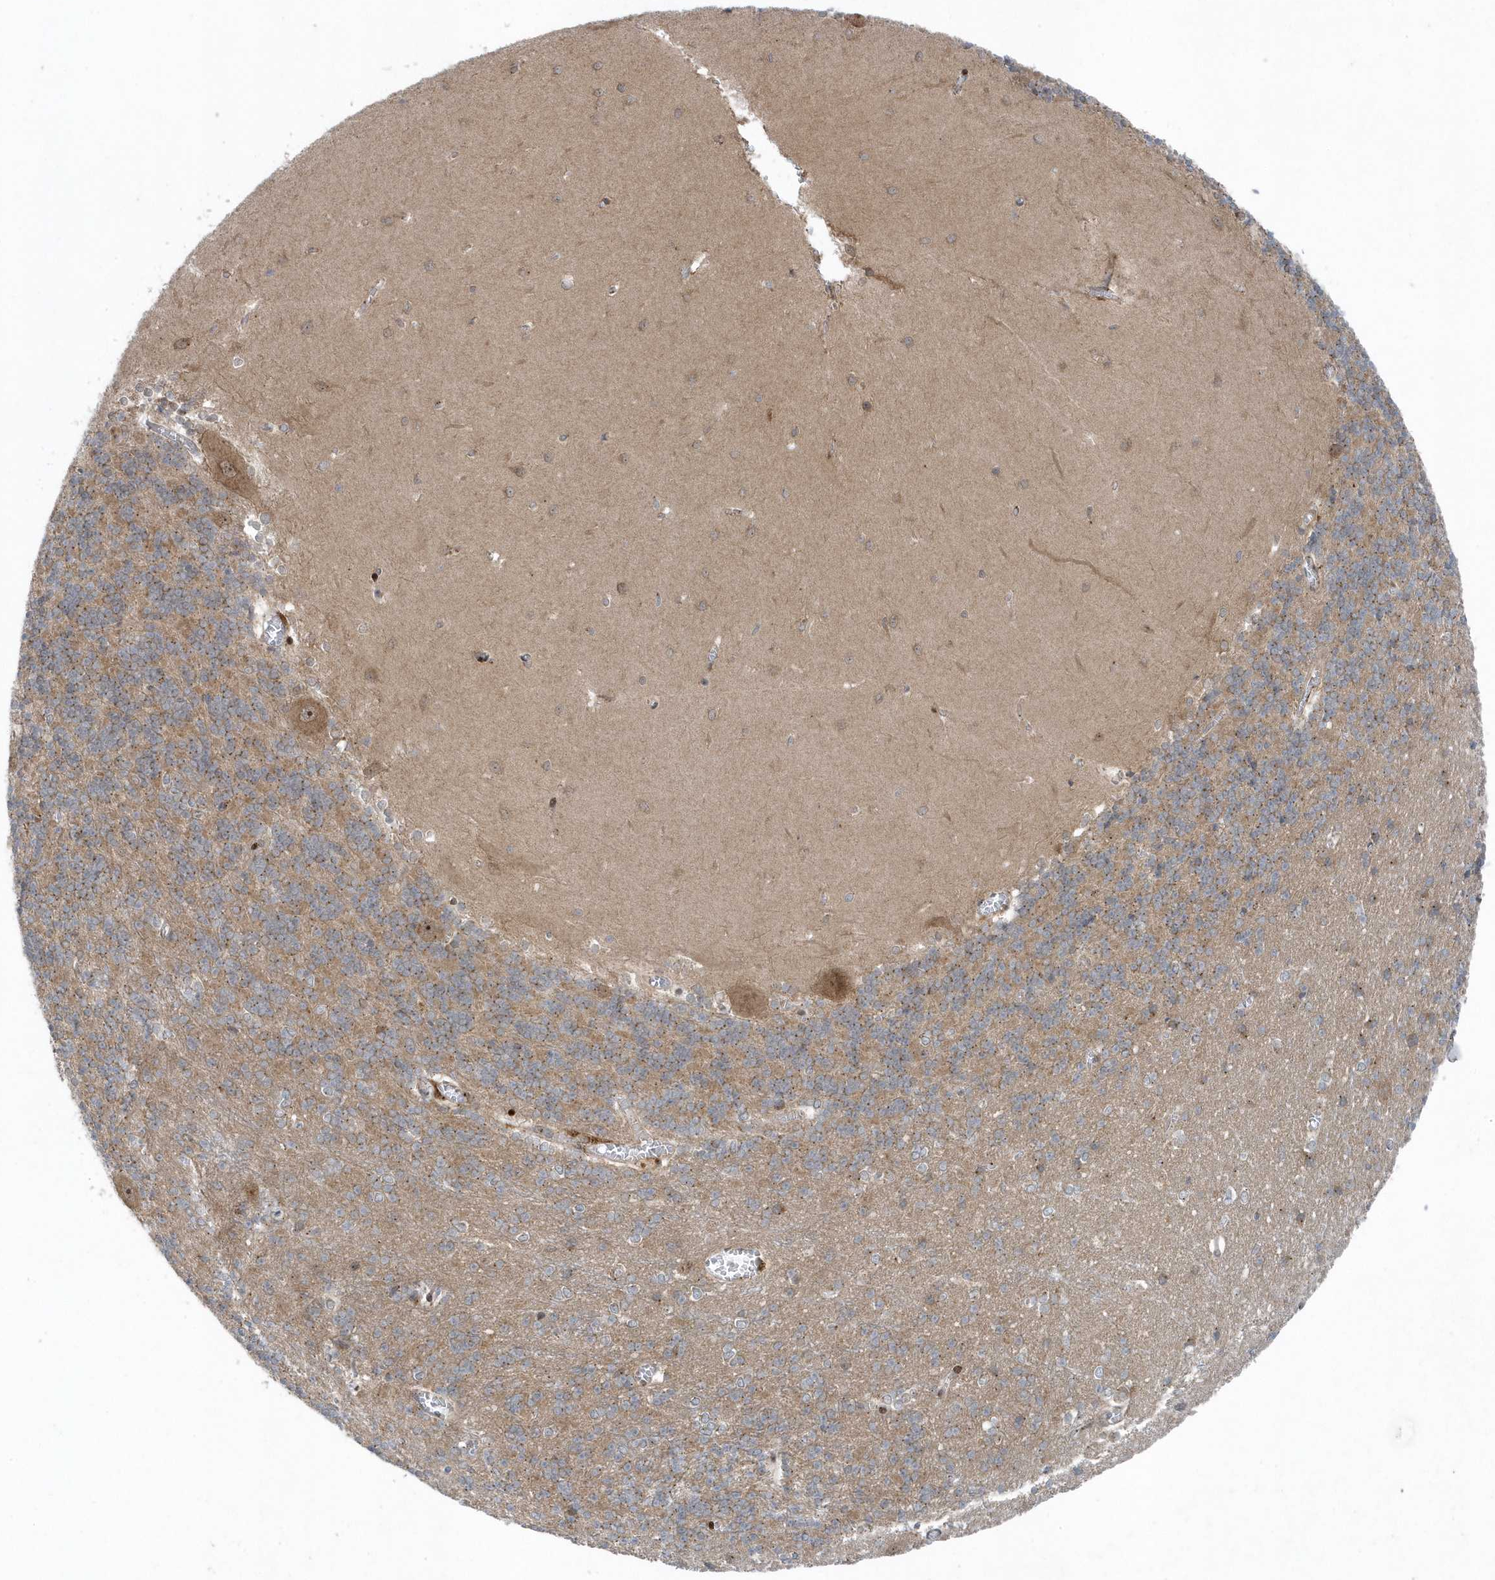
{"staining": {"intensity": "weak", "quantity": "25%-75%", "location": "cytoplasmic/membranous"}, "tissue": "cerebellum", "cell_type": "Cells in granular layer", "image_type": "normal", "snomed": [{"axis": "morphology", "description": "Normal tissue, NOS"}, {"axis": "topography", "description": "Cerebellum"}], "caption": "Weak cytoplasmic/membranous staining is seen in approximately 25%-75% of cells in granular layer in unremarkable cerebellum.", "gene": "FAM98A", "patient": {"sex": "male", "age": 37}}